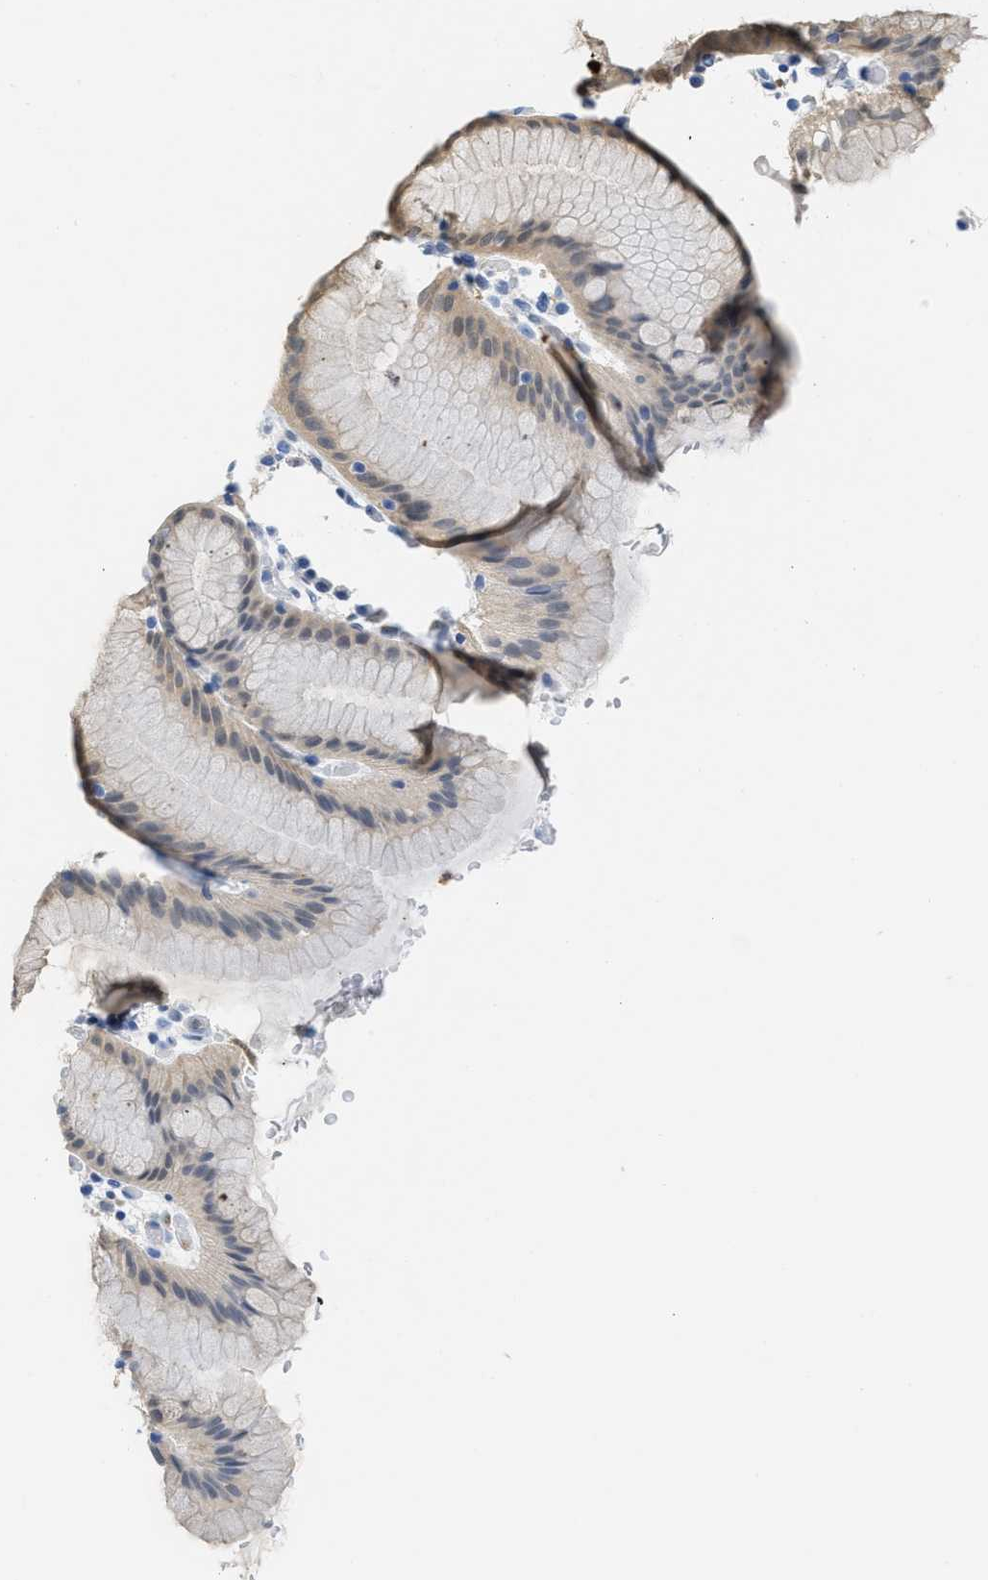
{"staining": {"intensity": "weak", "quantity": ">75%", "location": "cytoplasmic/membranous,nuclear"}, "tissue": "stomach", "cell_type": "Glandular cells", "image_type": "normal", "snomed": [{"axis": "morphology", "description": "Normal tissue, NOS"}, {"axis": "topography", "description": "Stomach"}, {"axis": "topography", "description": "Stomach, lower"}], "caption": "Weak cytoplasmic/membranous,nuclear expression for a protein is seen in about >75% of glandular cells of benign stomach using immunohistochemistry (IHC).", "gene": "SERPINB1", "patient": {"sex": "female", "age": 75}}